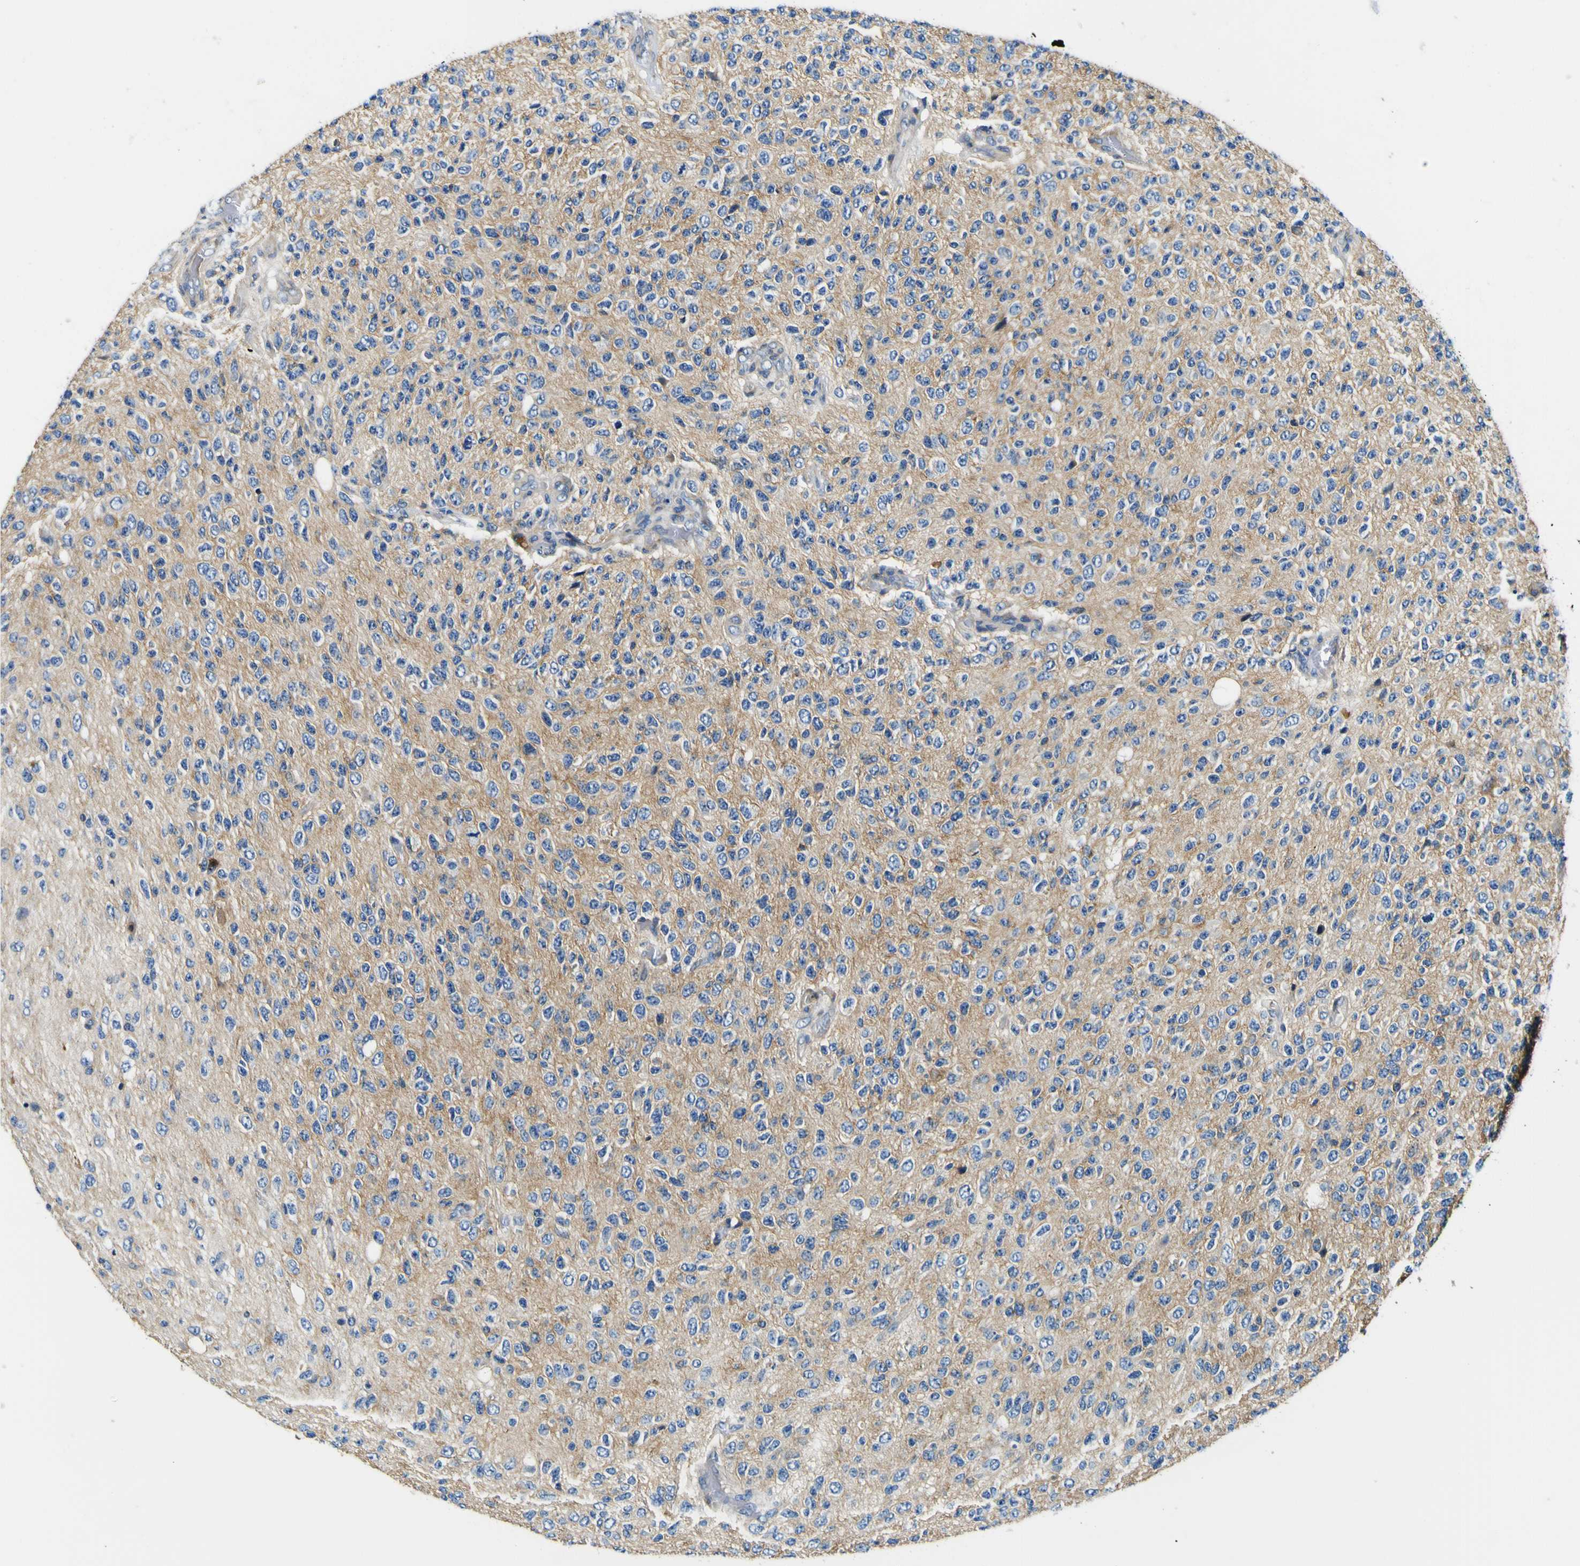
{"staining": {"intensity": "negative", "quantity": "none", "location": "none"}, "tissue": "glioma", "cell_type": "Tumor cells", "image_type": "cancer", "snomed": [{"axis": "morphology", "description": "Glioma, malignant, High grade"}, {"axis": "topography", "description": "pancreas cauda"}], "caption": "Photomicrograph shows no significant protein positivity in tumor cells of glioma.", "gene": "CLSTN1", "patient": {"sex": "male", "age": 60}}